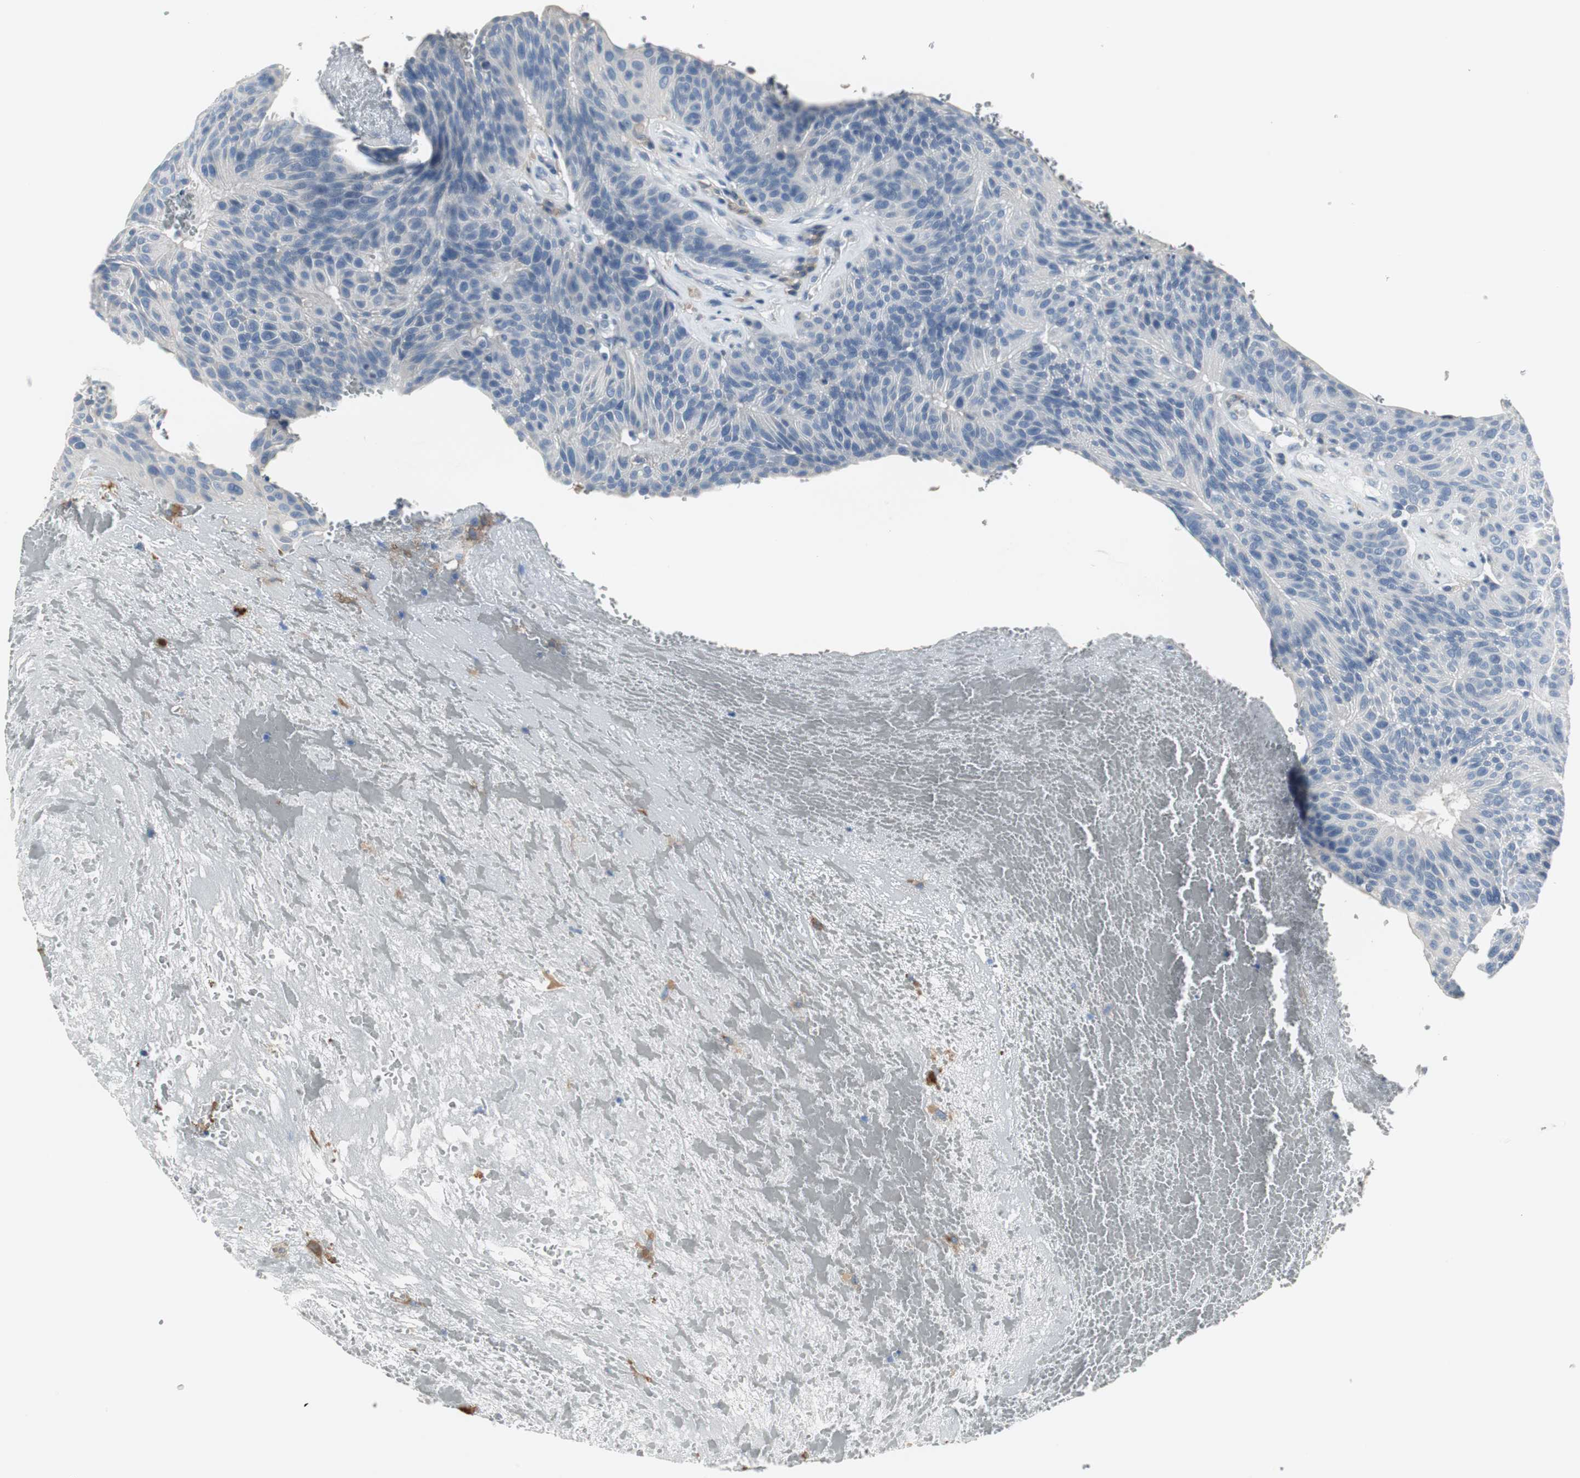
{"staining": {"intensity": "negative", "quantity": "none", "location": "none"}, "tissue": "urothelial cancer", "cell_type": "Tumor cells", "image_type": "cancer", "snomed": [{"axis": "morphology", "description": "Urothelial carcinoma, High grade"}, {"axis": "topography", "description": "Urinary bladder"}], "caption": "Urothelial carcinoma (high-grade) was stained to show a protein in brown. There is no significant expression in tumor cells. (DAB immunohistochemistry with hematoxylin counter stain).", "gene": "SLC2A5", "patient": {"sex": "male", "age": 66}}